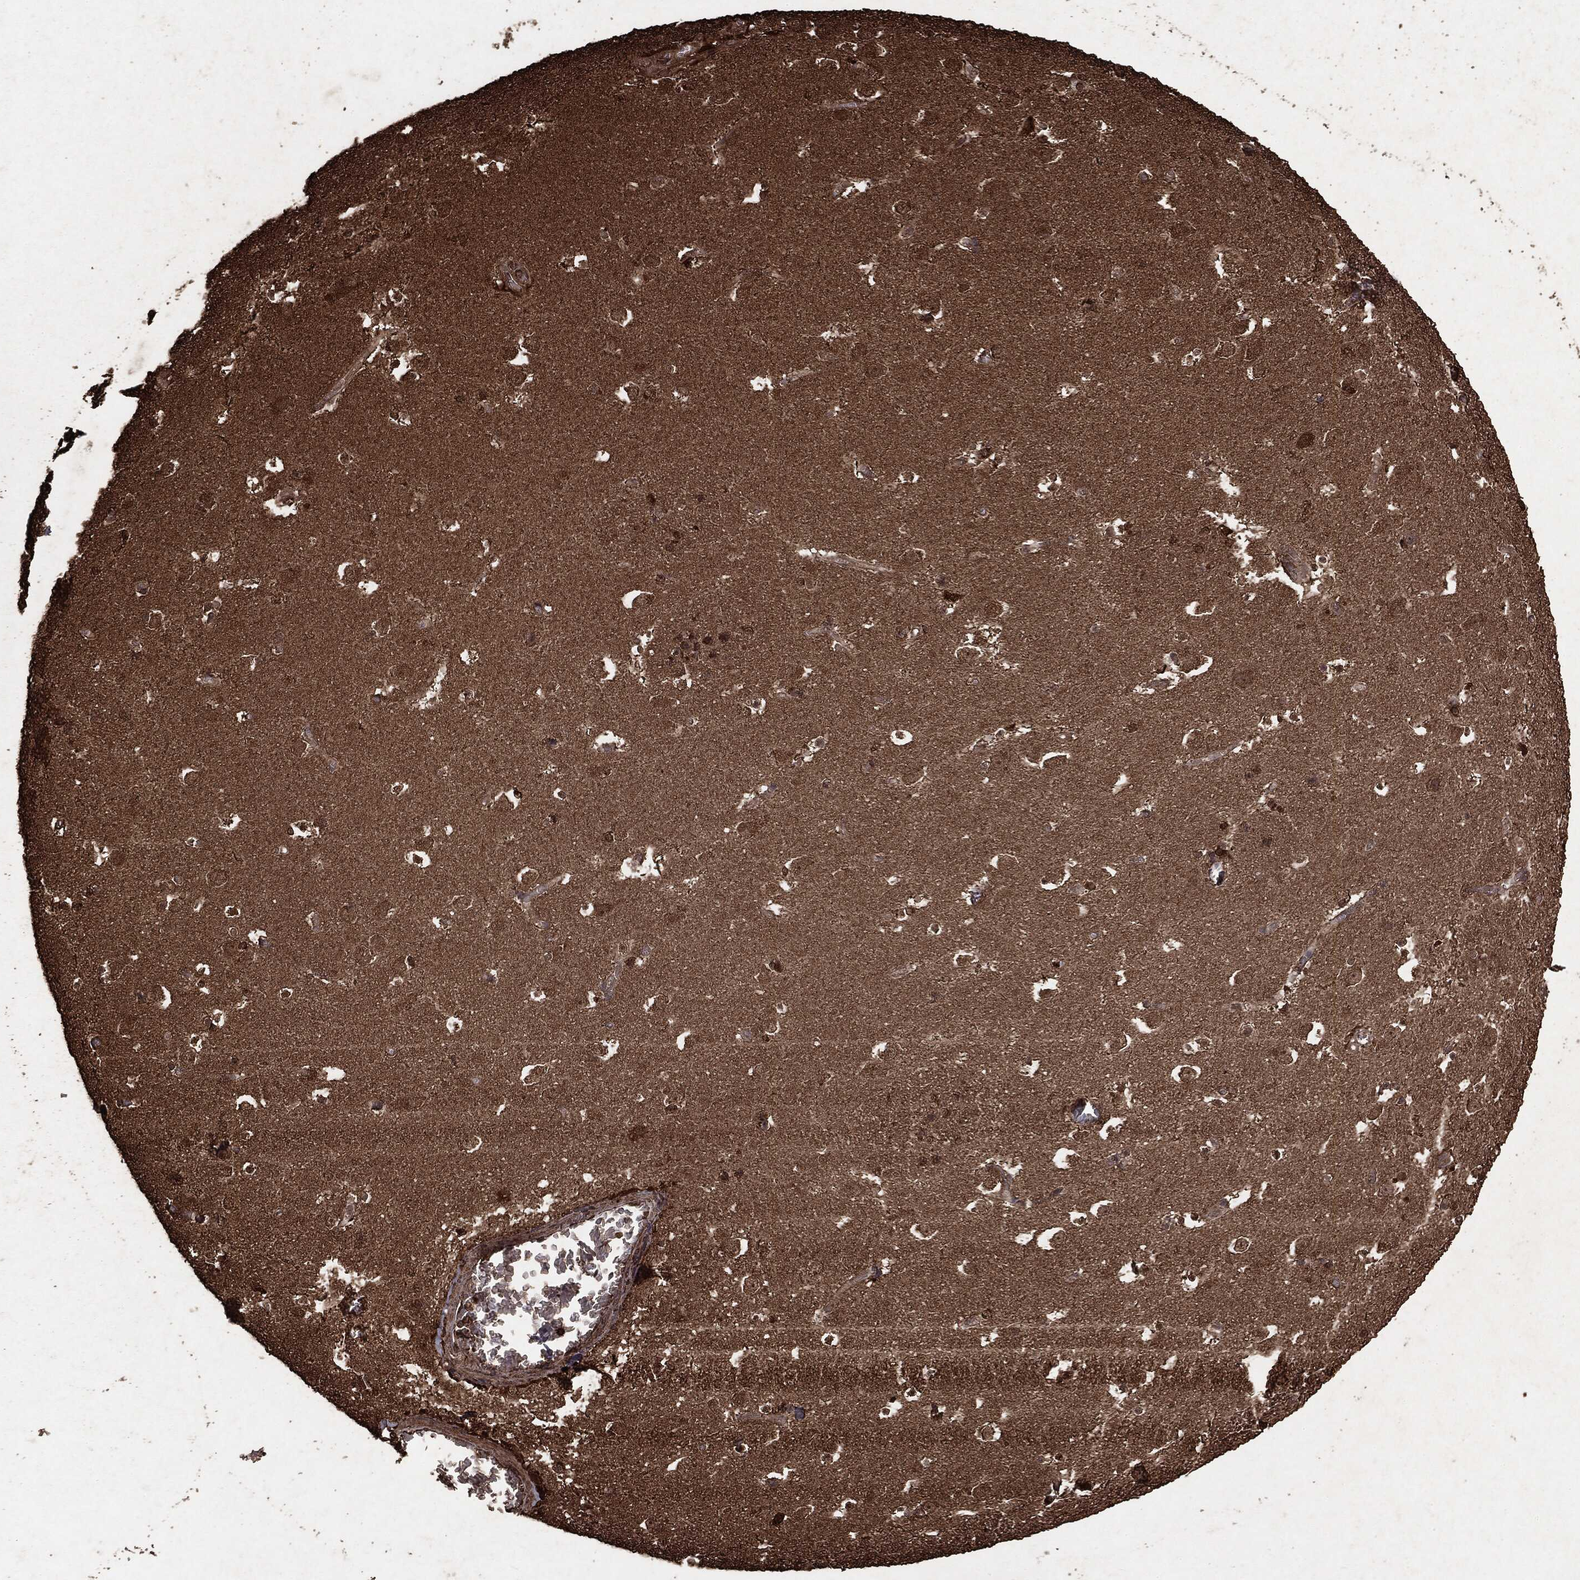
{"staining": {"intensity": "weak", "quantity": "25%-75%", "location": "cytoplasmic/membranous"}, "tissue": "caudate", "cell_type": "Glial cells", "image_type": "normal", "snomed": [{"axis": "morphology", "description": "Normal tissue, NOS"}, {"axis": "topography", "description": "Lateral ventricle wall"}], "caption": "An immunohistochemistry photomicrograph of normal tissue is shown. Protein staining in brown highlights weak cytoplasmic/membranous positivity in caudate within glial cells.", "gene": "ARAF", "patient": {"sex": "female", "age": 42}}